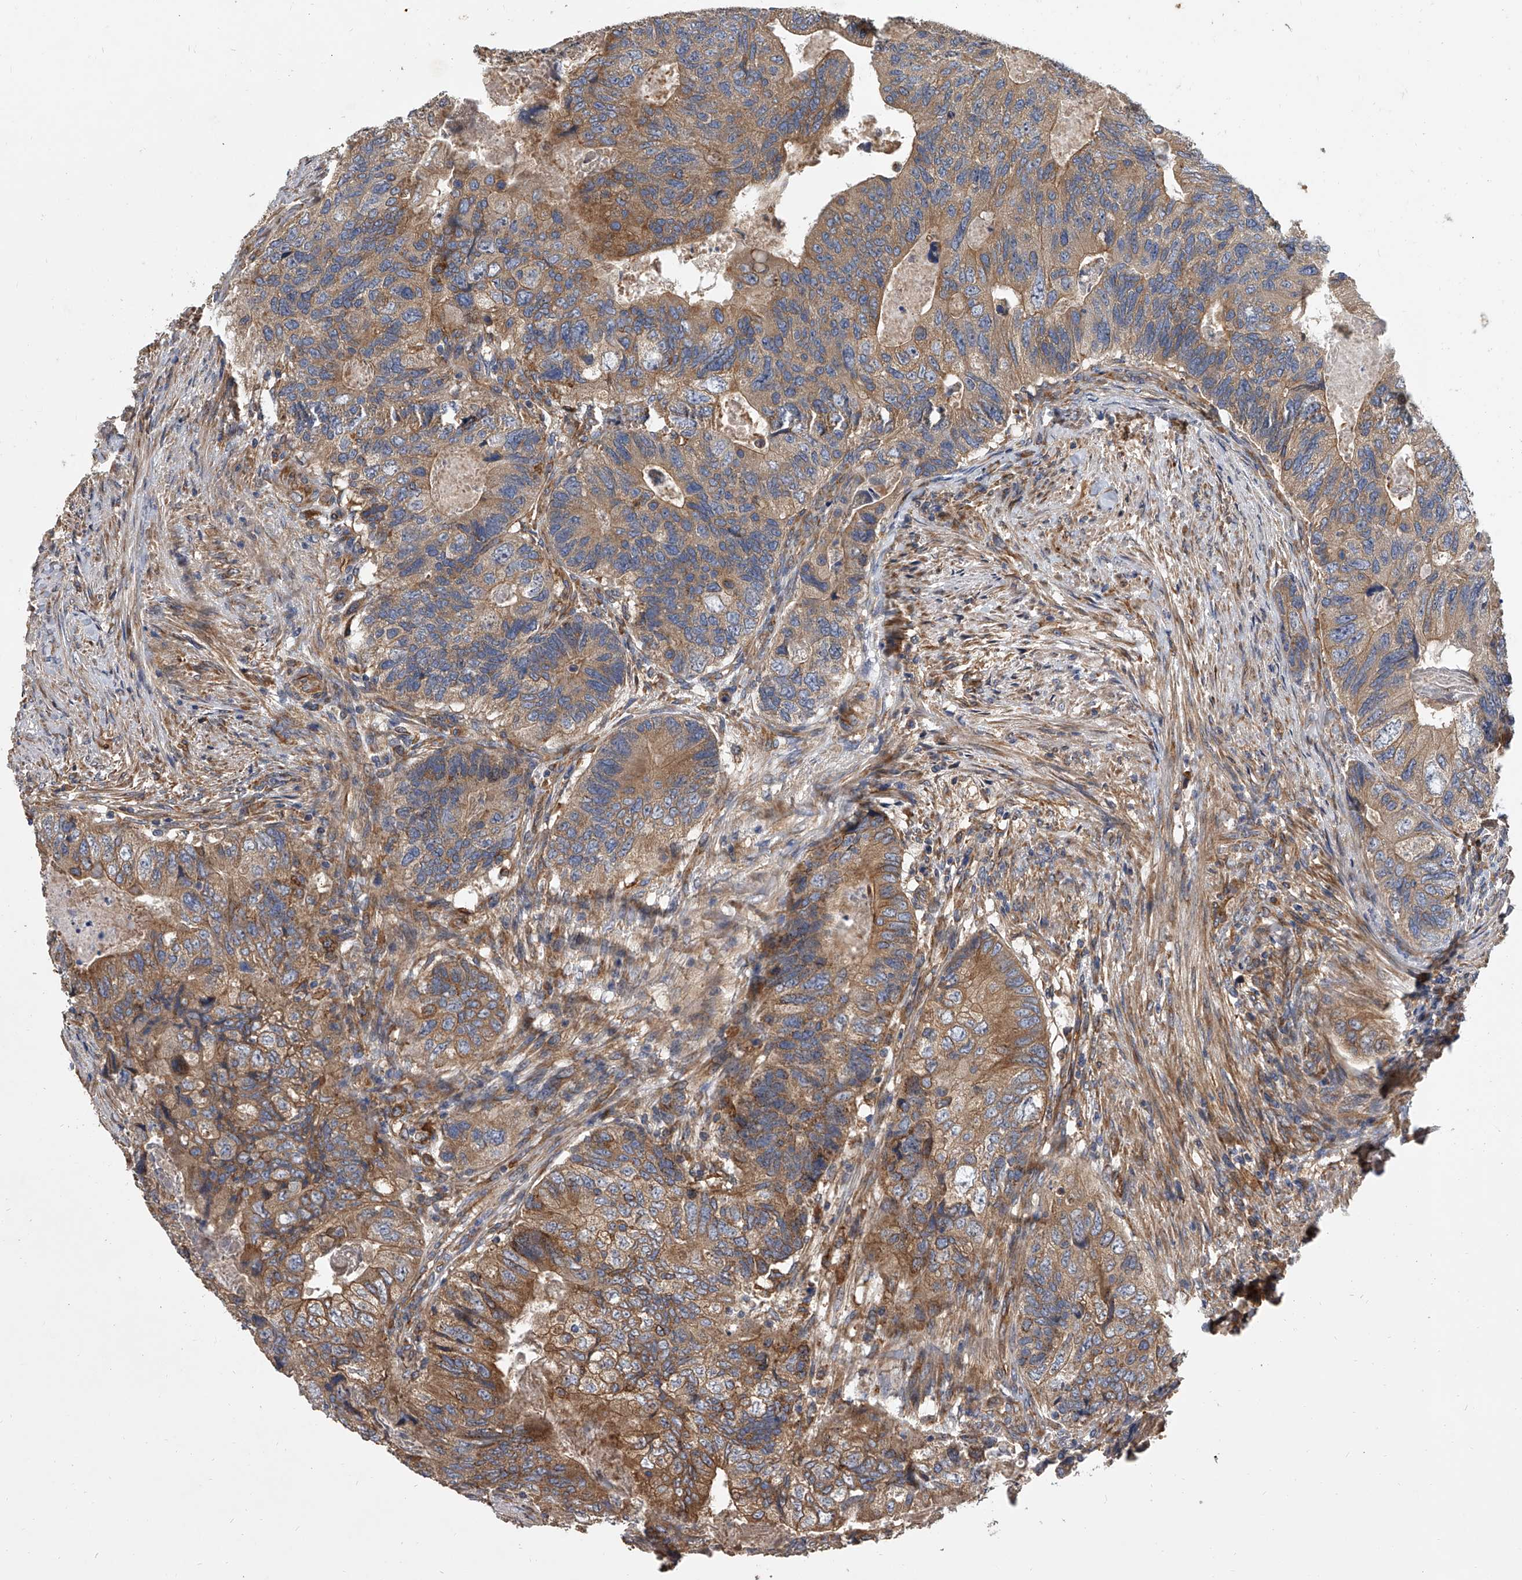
{"staining": {"intensity": "moderate", "quantity": ">75%", "location": "cytoplasmic/membranous"}, "tissue": "colorectal cancer", "cell_type": "Tumor cells", "image_type": "cancer", "snomed": [{"axis": "morphology", "description": "Adenocarcinoma, NOS"}, {"axis": "topography", "description": "Rectum"}], "caption": "Adenocarcinoma (colorectal) was stained to show a protein in brown. There is medium levels of moderate cytoplasmic/membranous staining in about >75% of tumor cells.", "gene": "EXOC4", "patient": {"sex": "male", "age": 63}}